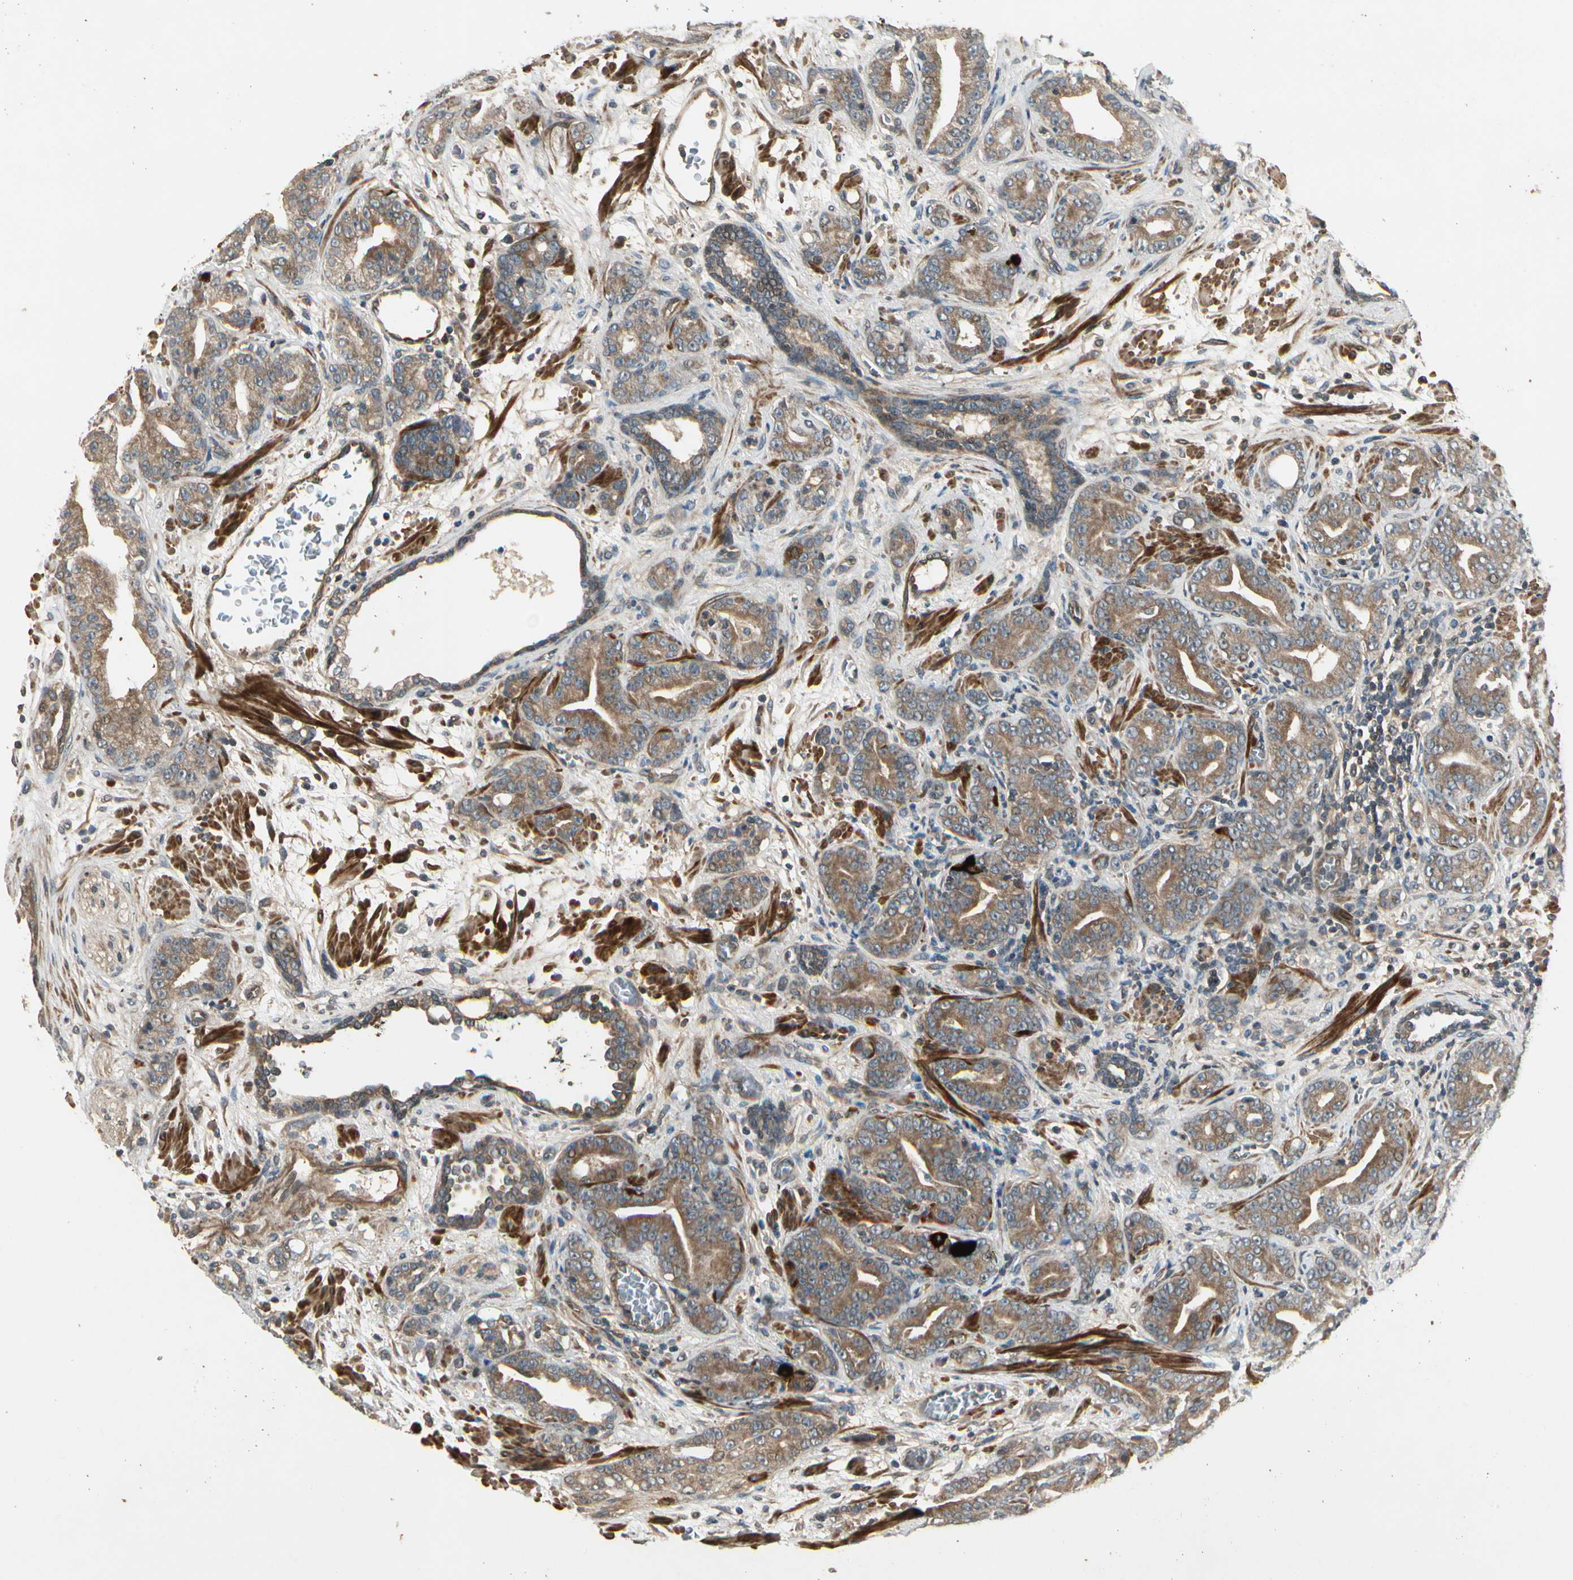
{"staining": {"intensity": "moderate", "quantity": ">75%", "location": "cytoplasmic/membranous"}, "tissue": "prostate cancer", "cell_type": "Tumor cells", "image_type": "cancer", "snomed": [{"axis": "morphology", "description": "Adenocarcinoma, Low grade"}, {"axis": "topography", "description": "Prostate"}], "caption": "Protein expression analysis of prostate cancer shows moderate cytoplasmic/membranous positivity in about >75% of tumor cells. The protein is shown in brown color, while the nuclei are stained blue.", "gene": "ACVR1", "patient": {"sex": "male", "age": 63}}